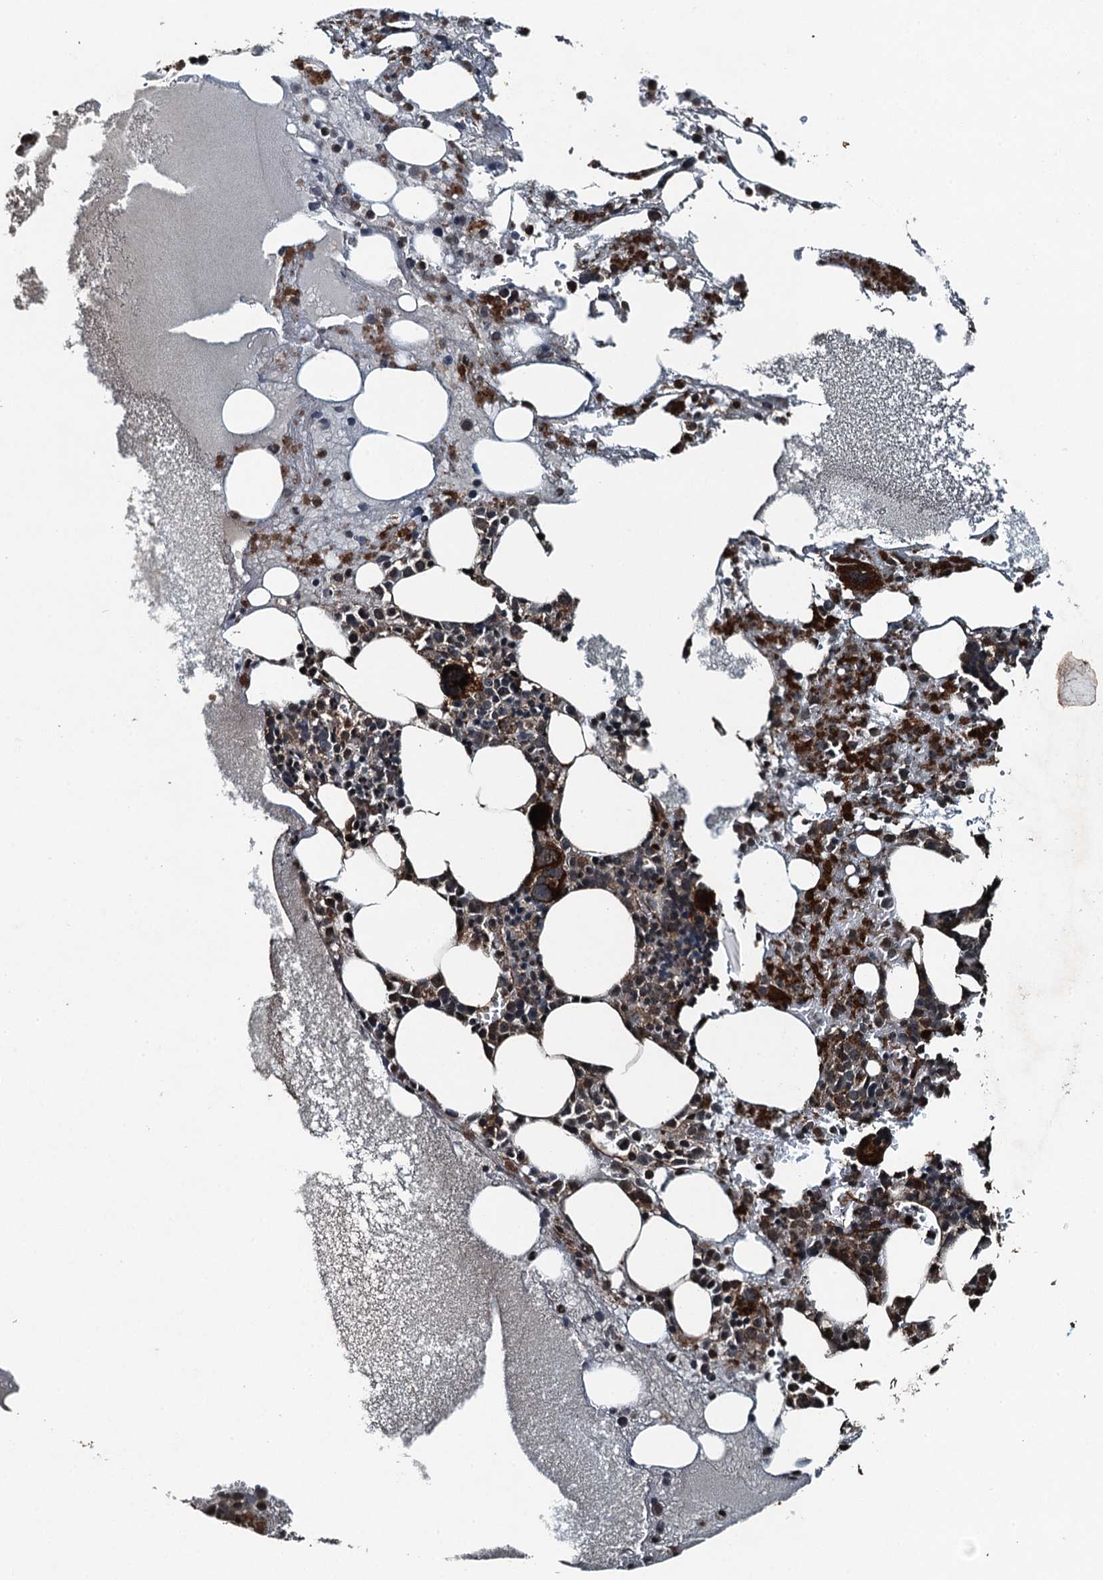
{"staining": {"intensity": "strong", "quantity": ">75%", "location": "cytoplasmic/membranous"}, "tissue": "bone marrow", "cell_type": "Hematopoietic cells", "image_type": "normal", "snomed": [{"axis": "morphology", "description": "Normal tissue, NOS"}, {"axis": "topography", "description": "Bone marrow"}], "caption": "The micrograph displays a brown stain indicating the presence of a protein in the cytoplasmic/membranous of hematopoietic cells in bone marrow.", "gene": "TCTN1", "patient": {"sex": "male", "age": 61}}